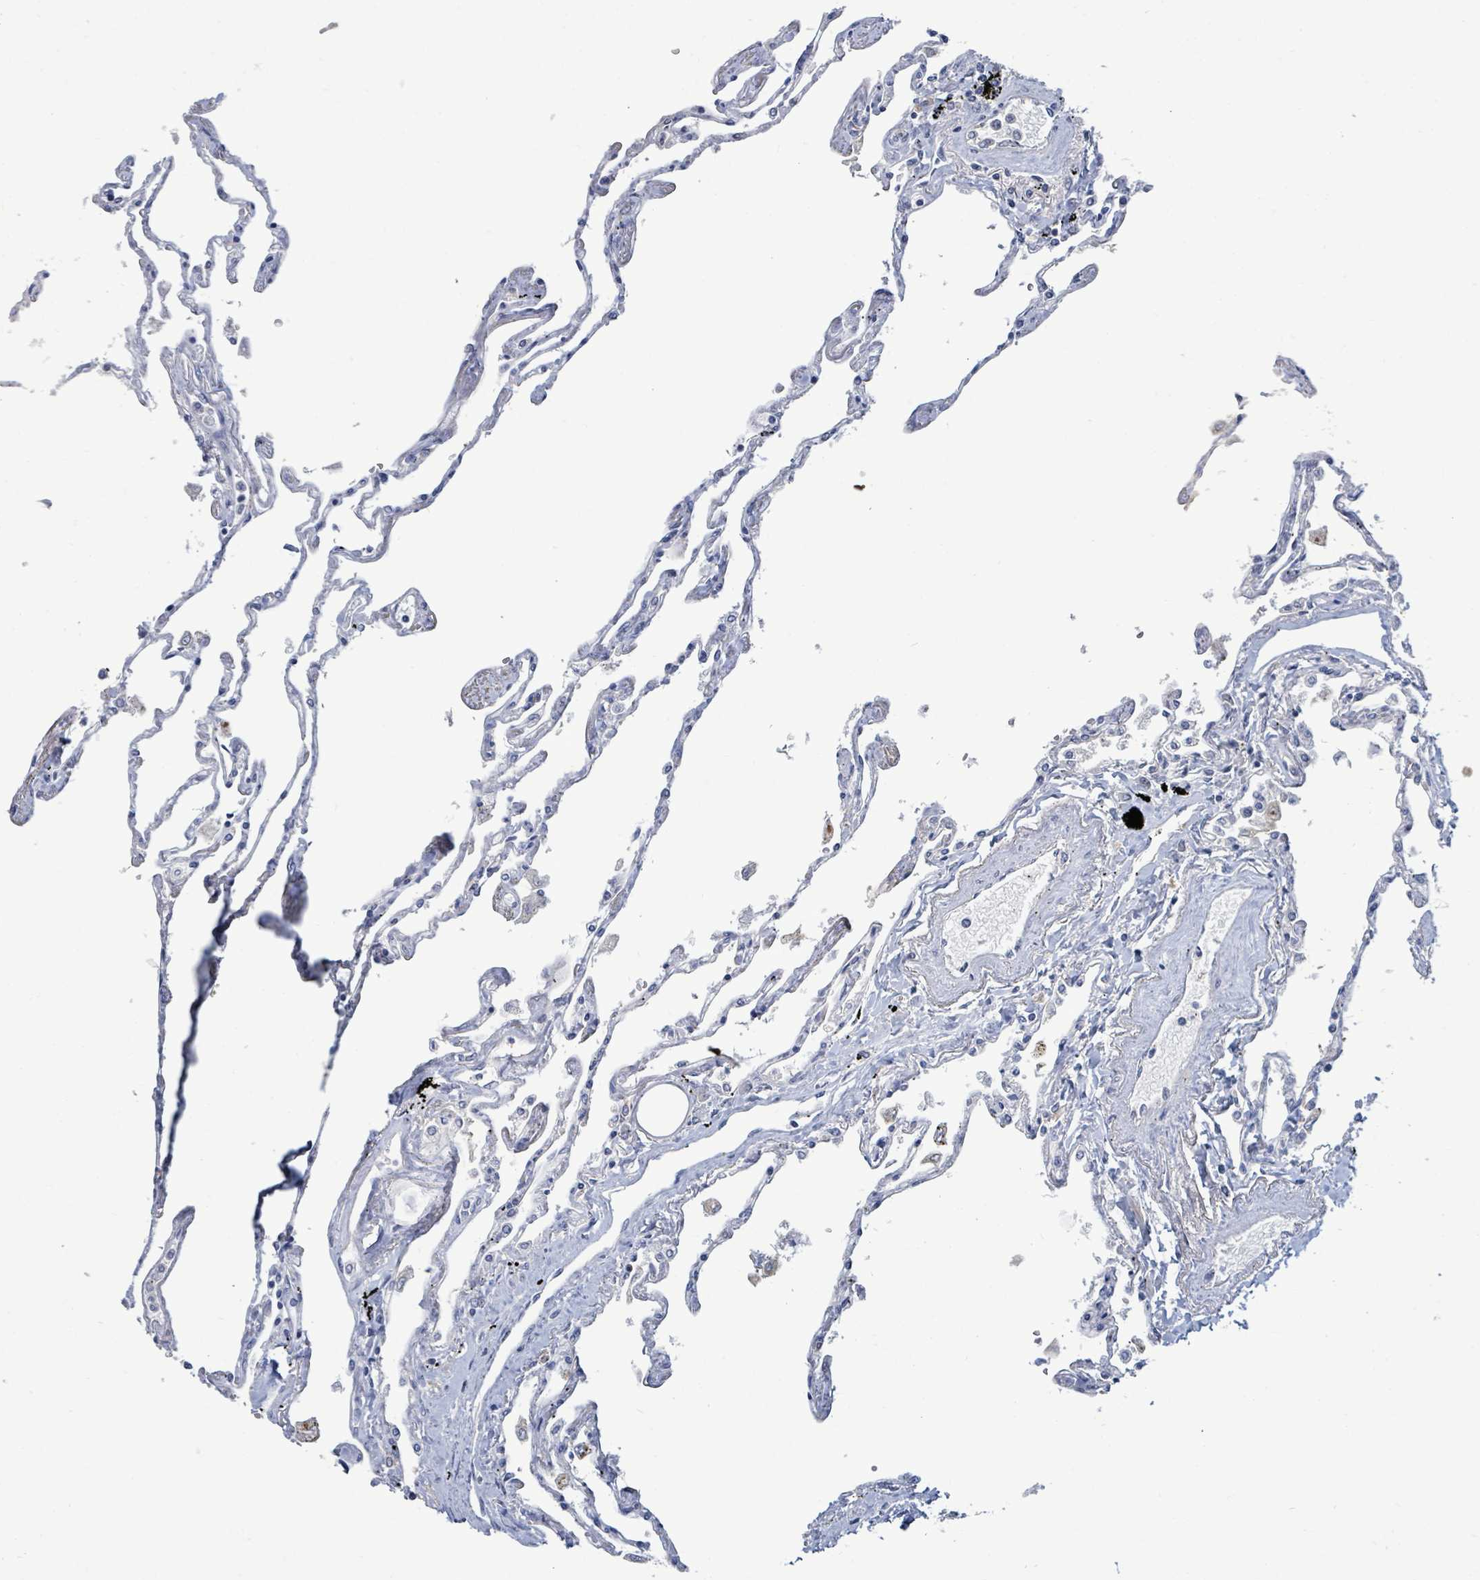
{"staining": {"intensity": "negative", "quantity": "none", "location": "none"}, "tissue": "lung", "cell_type": "Alveolar cells", "image_type": "normal", "snomed": [{"axis": "morphology", "description": "Normal tissue, NOS"}, {"axis": "topography", "description": "Lung"}], "caption": "Lung stained for a protein using immunohistochemistry (IHC) shows no positivity alveolar cells.", "gene": "PGAM1", "patient": {"sex": "female", "age": 67}}